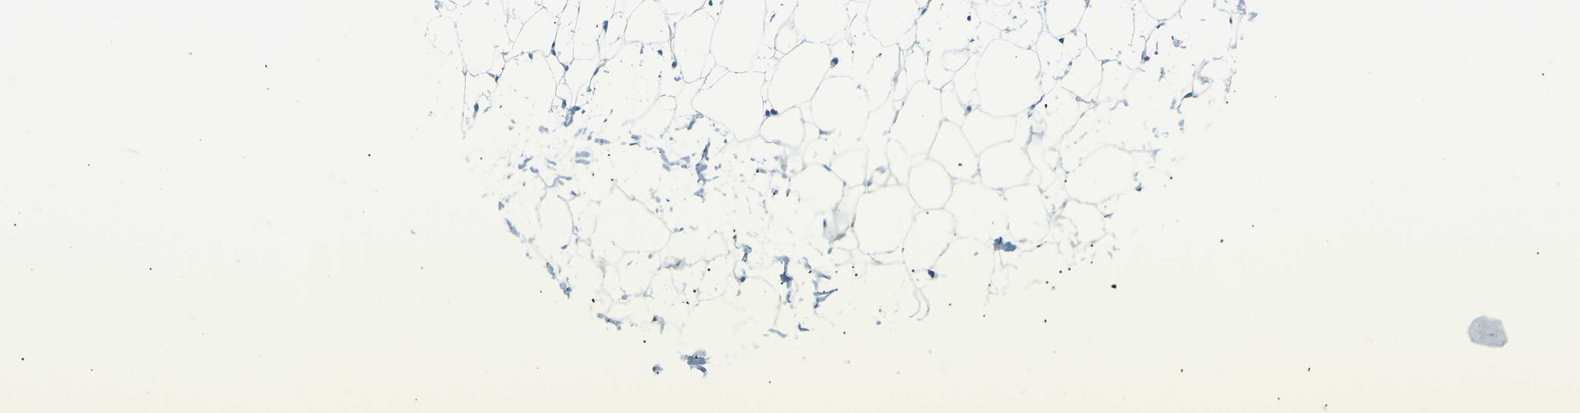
{"staining": {"intensity": "negative", "quantity": "none", "location": "none"}, "tissue": "adipose tissue", "cell_type": "Adipocytes", "image_type": "normal", "snomed": [{"axis": "morphology", "description": "Normal tissue, NOS"}, {"axis": "topography", "description": "Breast"}, {"axis": "topography", "description": "Soft tissue"}], "caption": "Immunohistochemistry histopathology image of unremarkable adipose tissue: human adipose tissue stained with DAB reveals no significant protein expression in adipocytes. Nuclei are stained in blue.", "gene": "ADM", "patient": {"sex": "female", "age": 75}}